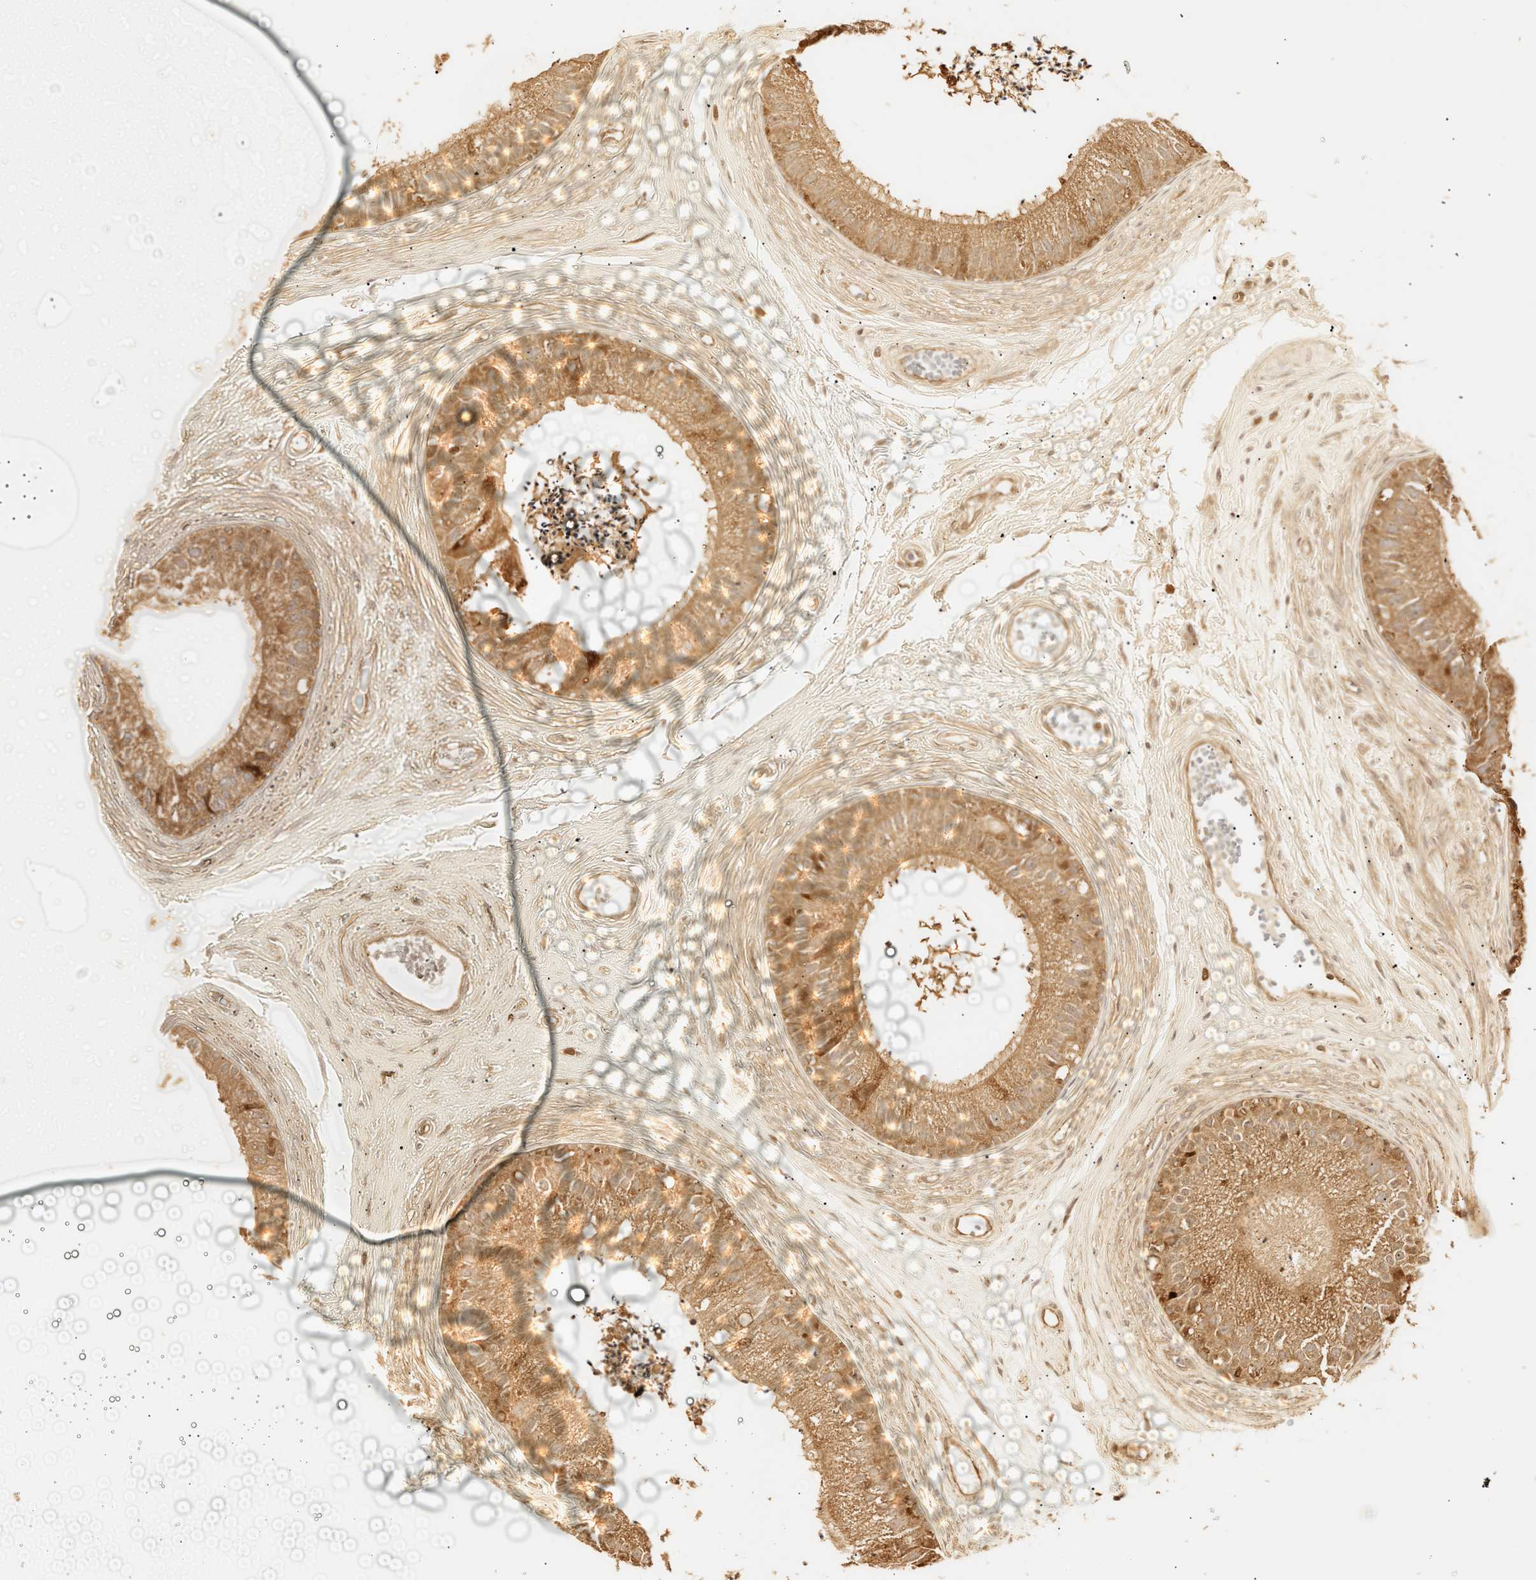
{"staining": {"intensity": "moderate", "quantity": ">75%", "location": "cytoplasmic/membranous"}, "tissue": "epididymis", "cell_type": "Glandular cells", "image_type": "normal", "snomed": [{"axis": "morphology", "description": "Normal tissue, NOS"}, {"axis": "topography", "description": "Epididymis"}], "caption": "A brown stain labels moderate cytoplasmic/membranous staining of a protein in glandular cells of unremarkable epididymis. The protein is stained brown, and the nuclei are stained in blue (DAB IHC with brightfield microscopy, high magnification).", "gene": "IMPDH2", "patient": {"sex": "male", "age": 56}}